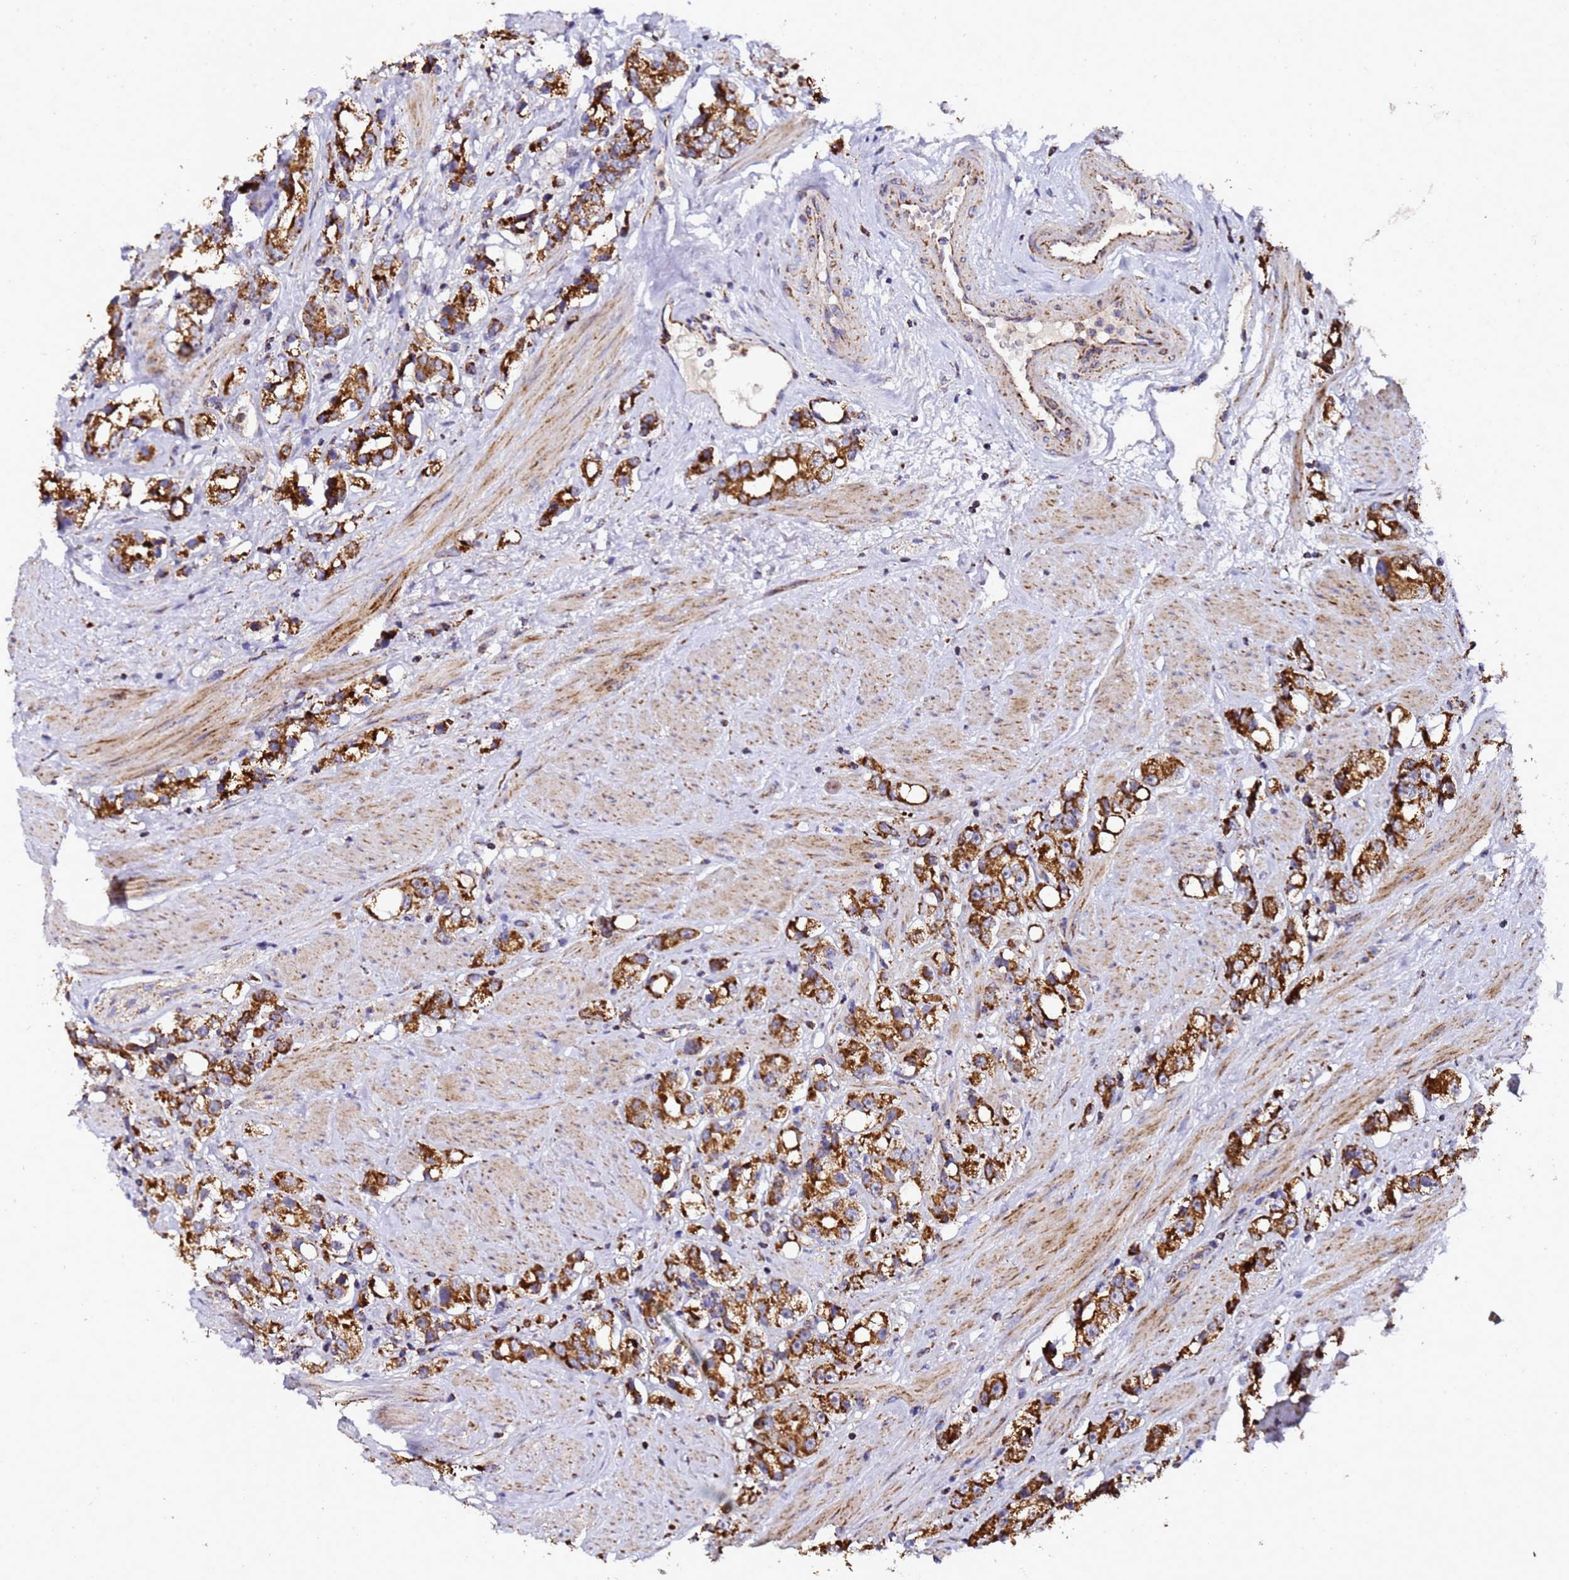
{"staining": {"intensity": "strong", "quantity": ">75%", "location": "cytoplasmic/membranous"}, "tissue": "prostate cancer", "cell_type": "Tumor cells", "image_type": "cancer", "snomed": [{"axis": "morphology", "description": "Adenocarcinoma, NOS"}, {"axis": "topography", "description": "Prostate"}], "caption": "Human prostate cancer stained with a brown dye demonstrates strong cytoplasmic/membranous positive staining in about >75% of tumor cells.", "gene": "MRPS12", "patient": {"sex": "male", "age": 79}}